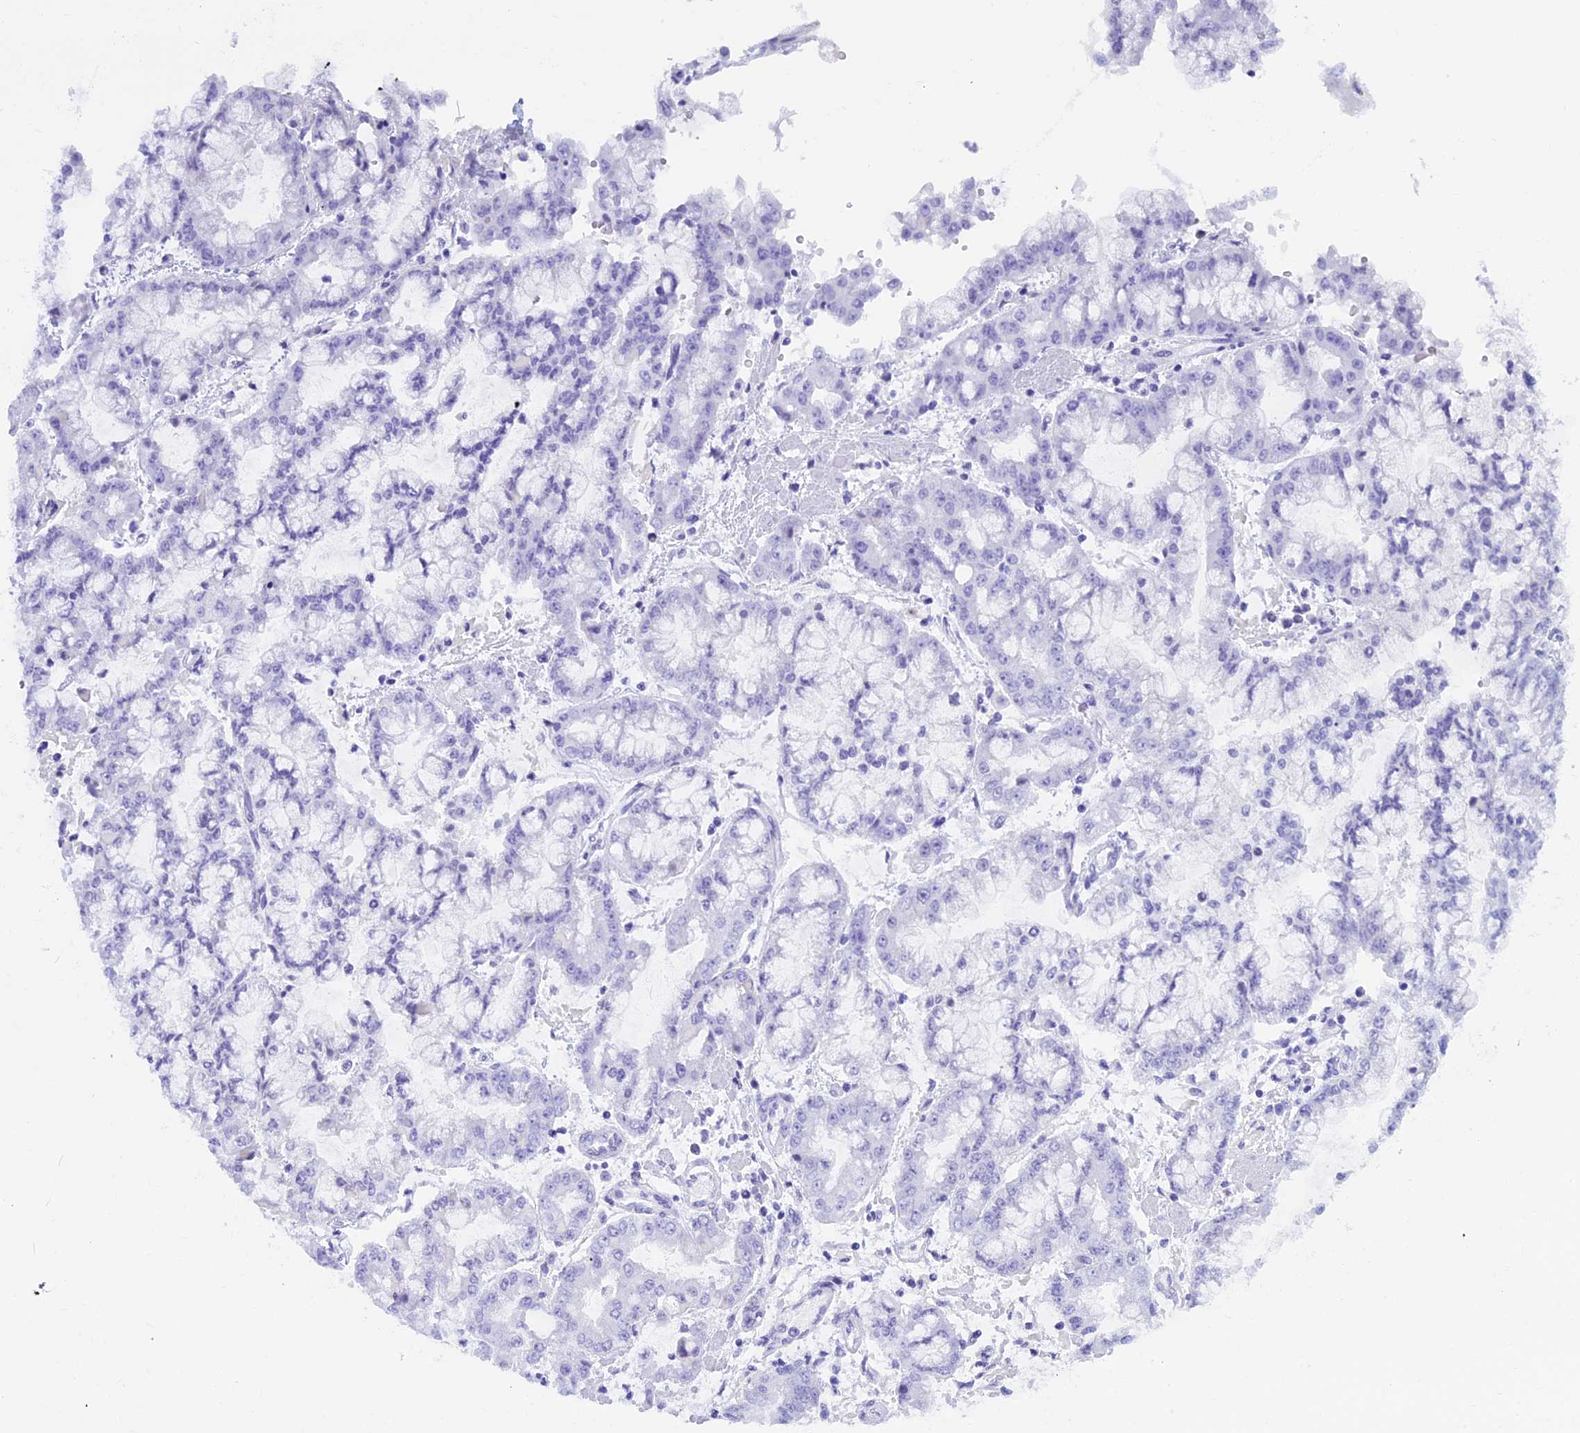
{"staining": {"intensity": "negative", "quantity": "none", "location": "none"}, "tissue": "stomach cancer", "cell_type": "Tumor cells", "image_type": "cancer", "snomed": [{"axis": "morphology", "description": "Adenocarcinoma, NOS"}, {"axis": "topography", "description": "Stomach"}], "caption": "The histopathology image demonstrates no significant expression in tumor cells of adenocarcinoma (stomach).", "gene": "KCTD21", "patient": {"sex": "male", "age": 76}}